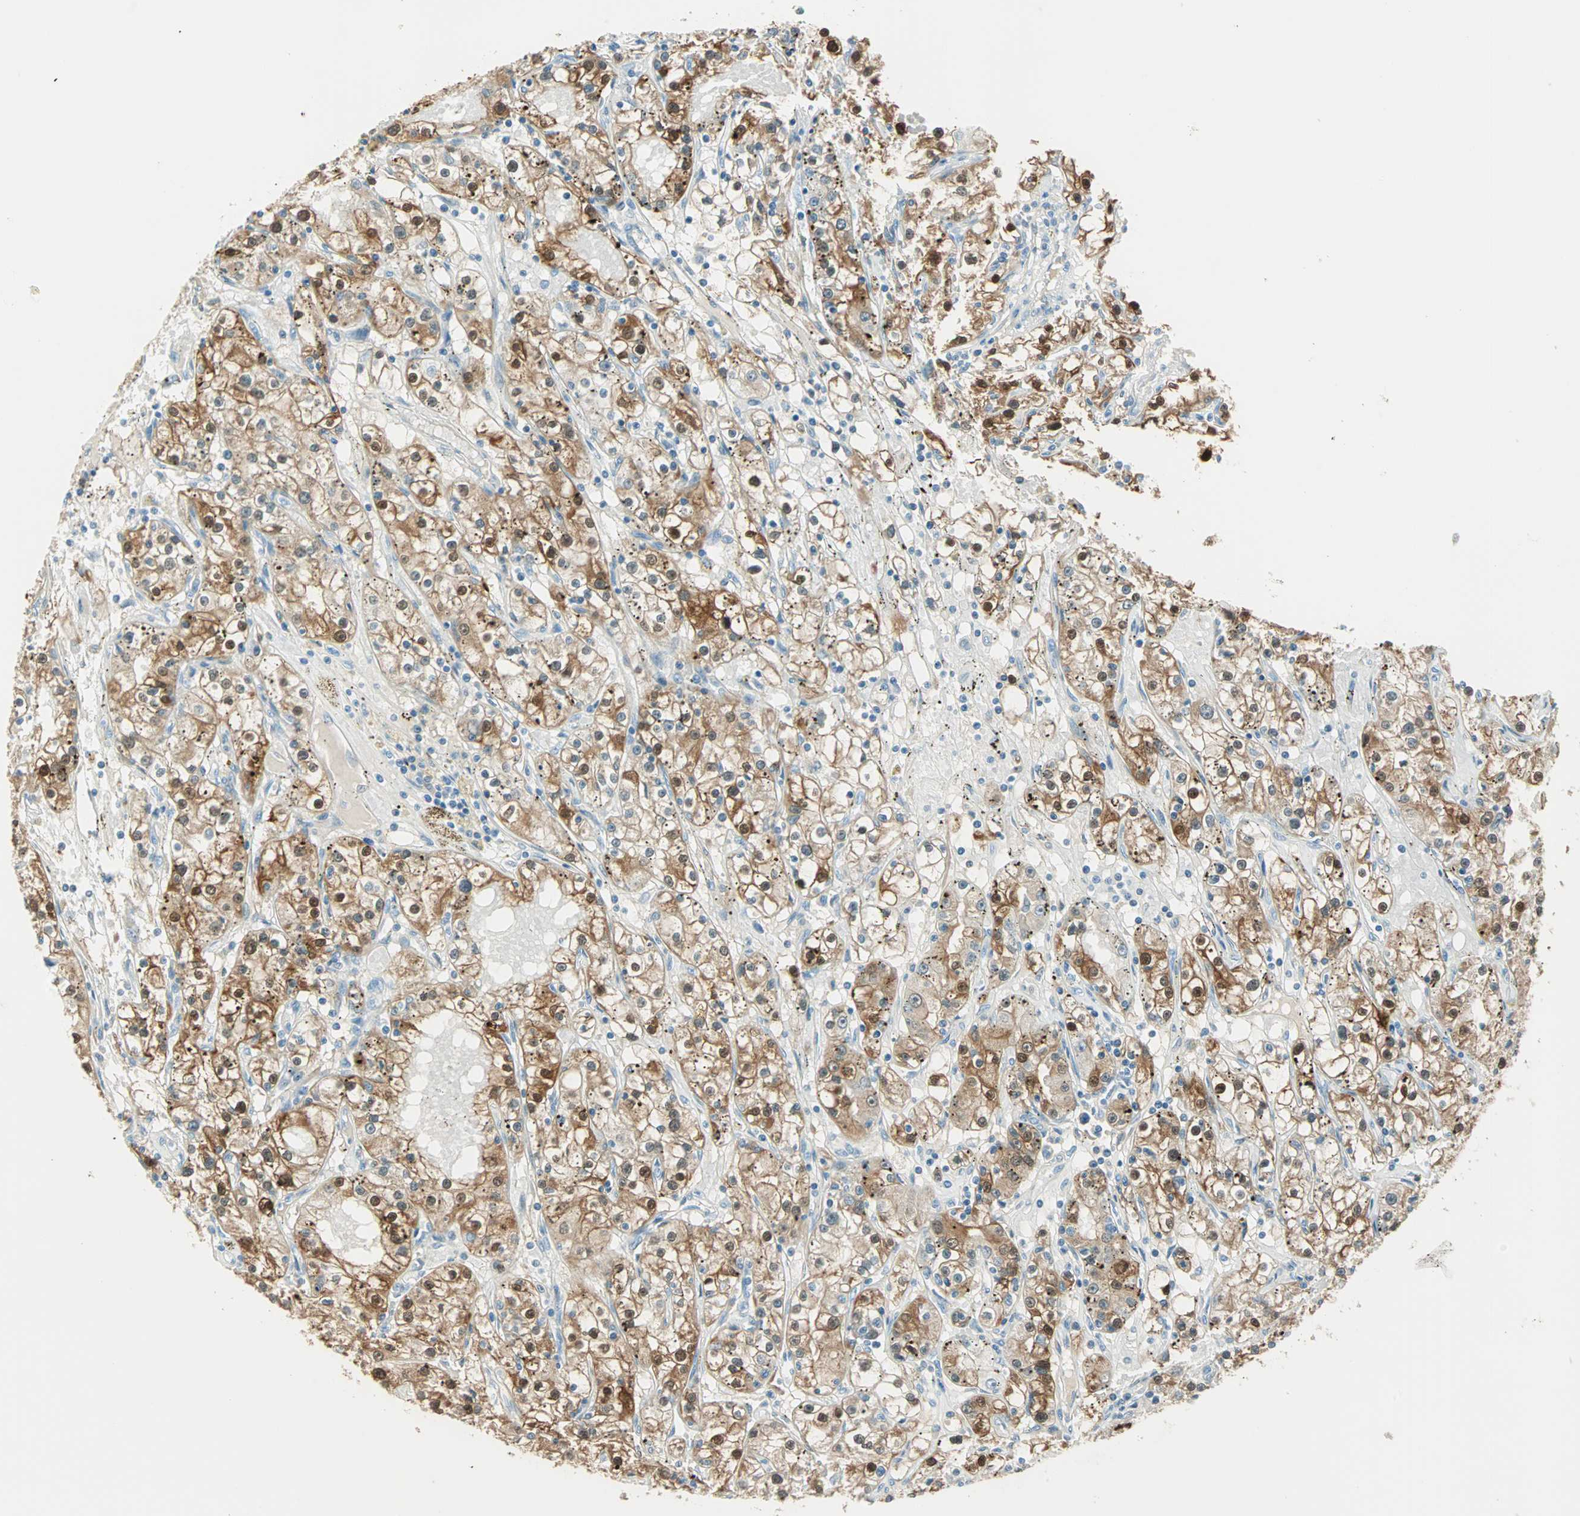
{"staining": {"intensity": "strong", "quantity": ">75%", "location": "cytoplasmic/membranous,nuclear"}, "tissue": "renal cancer", "cell_type": "Tumor cells", "image_type": "cancer", "snomed": [{"axis": "morphology", "description": "Adenocarcinoma, NOS"}, {"axis": "topography", "description": "Kidney"}], "caption": "Renal cancer tissue reveals strong cytoplasmic/membranous and nuclear staining in about >75% of tumor cells, visualized by immunohistochemistry.", "gene": "S100A1", "patient": {"sex": "male", "age": 56}}